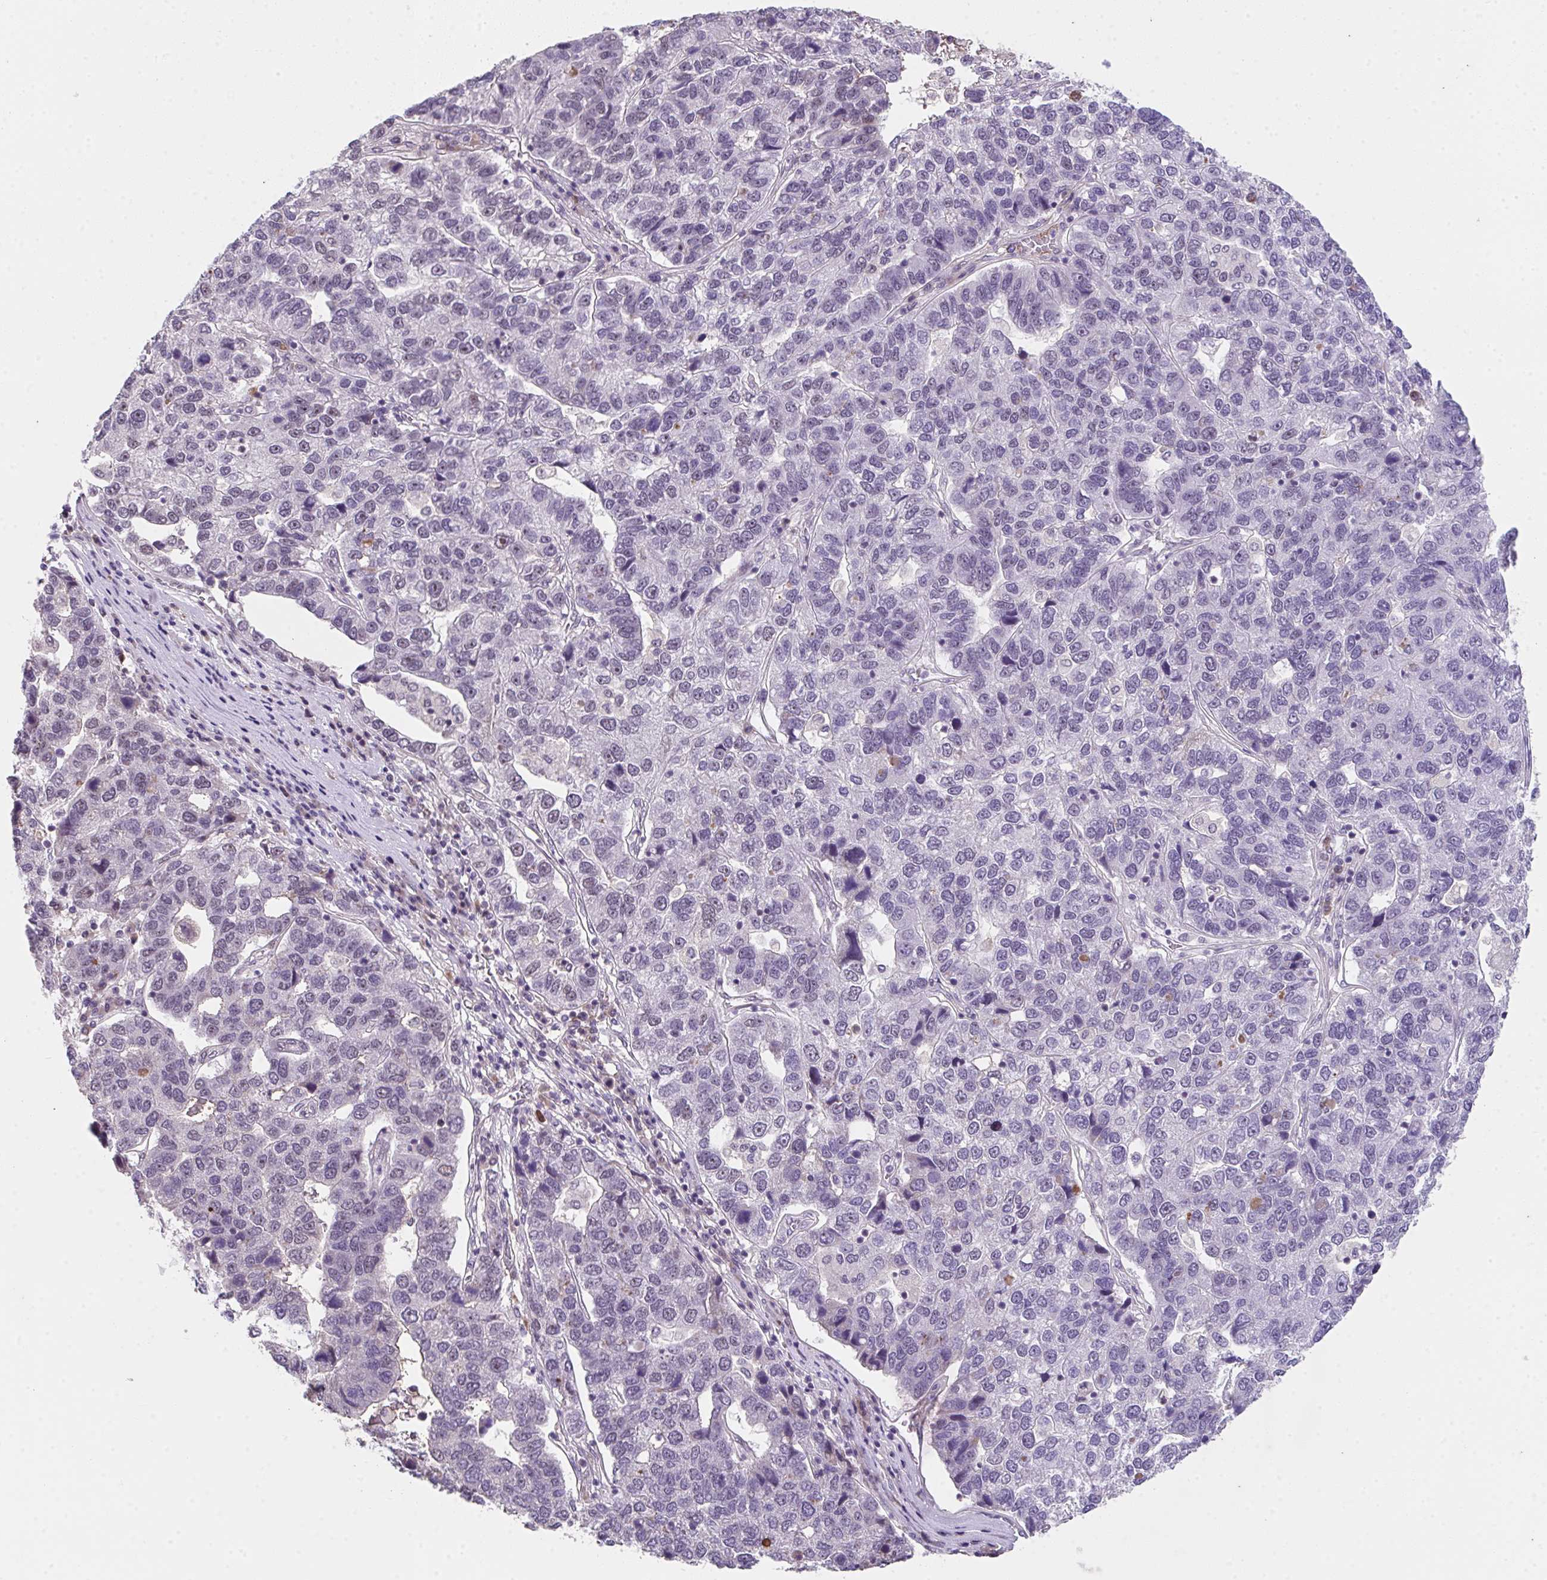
{"staining": {"intensity": "negative", "quantity": "none", "location": "none"}, "tissue": "pancreatic cancer", "cell_type": "Tumor cells", "image_type": "cancer", "snomed": [{"axis": "morphology", "description": "Adenocarcinoma, NOS"}, {"axis": "topography", "description": "Pancreas"}], "caption": "Protein analysis of adenocarcinoma (pancreatic) reveals no significant staining in tumor cells.", "gene": "RBBP6", "patient": {"sex": "female", "age": 61}}